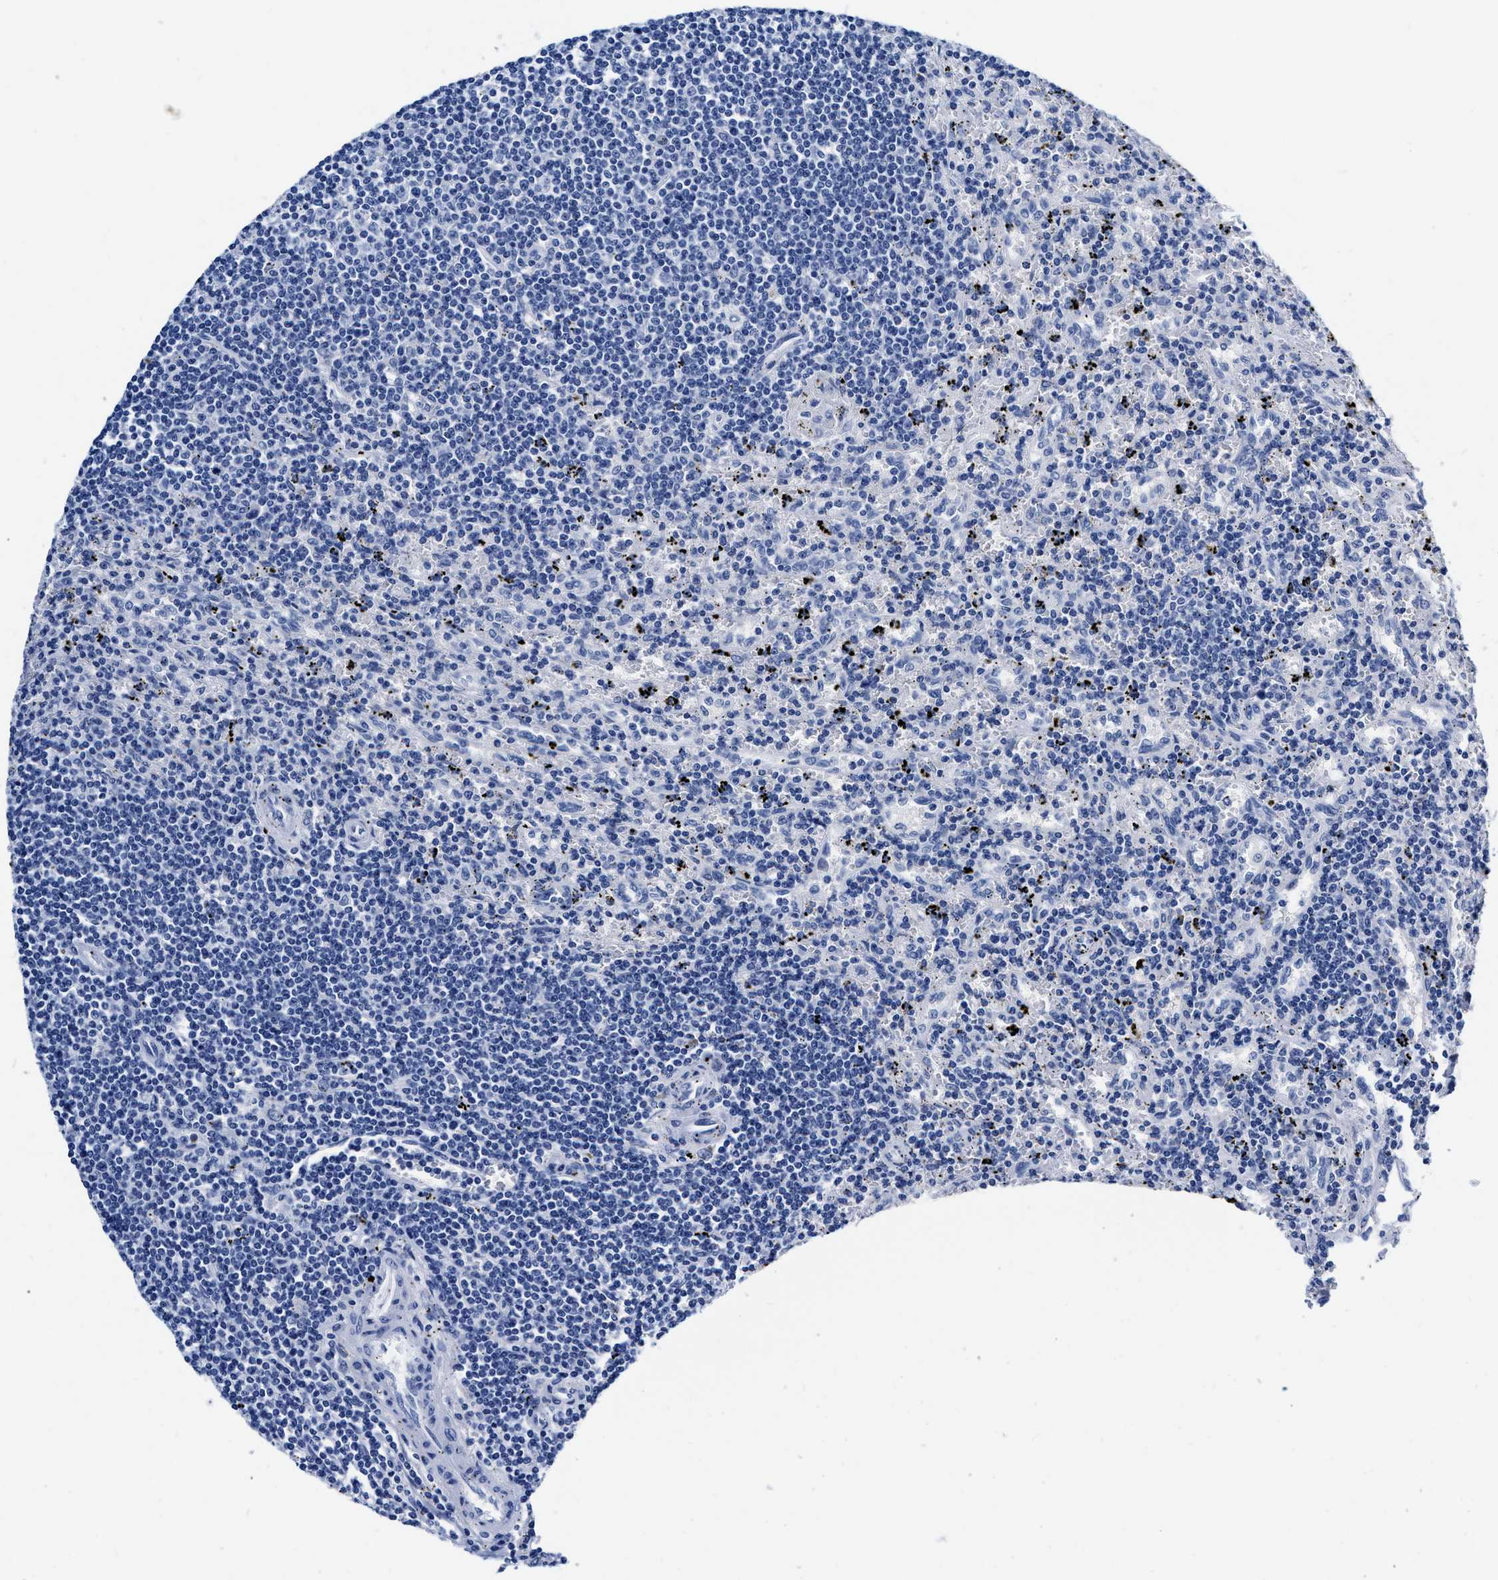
{"staining": {"intensity": "negative", "quantity": "none", "location": "none"}, "tissue": "lymphoma", "cell_type": "Tumor cells", "image_type": "cancer", "snomed": [{"axis": "morphology", "description": "Malignant lymphoma, non-Hodgkin's type, Low grade"}, {"axis": "topography", "description": "Spleen"}], "caption": "This is an immunohistochemistry (IHC) histopathology image of lymphoma. There is no expression in tumor cells.", "gene": "CER1", "patient": {"sex": "male", "age": 76}}